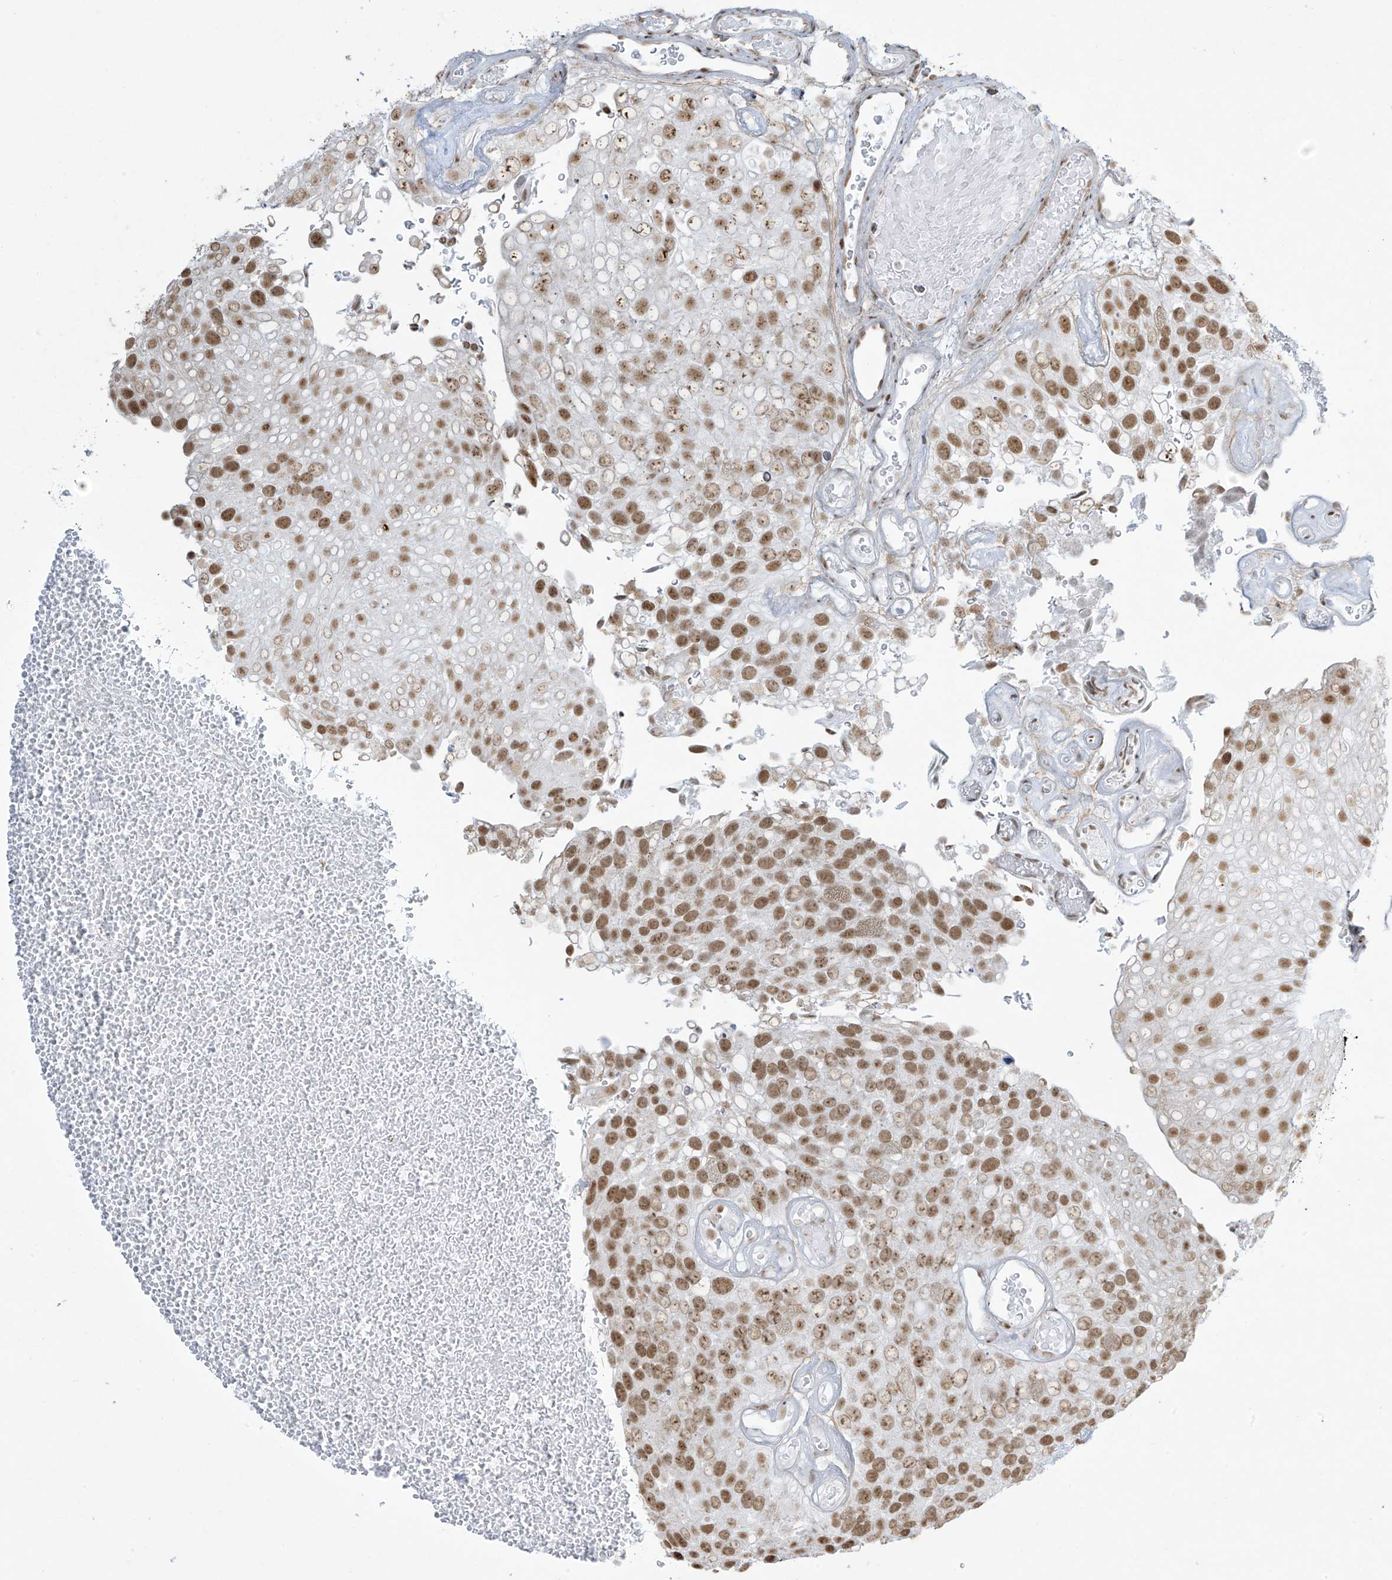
{"staining": {"intensity": "moderate", "quantity": ">75%", "location": "nuclear"}, "tissue": "urothelial cancer", "cell_type": "Tumor cells", "image_type": "cancer", "snomed": [{"axis": "morphology", "description": "Urothelial carcinoma, Low grade"}, {"axis": "topography", "description": "Urinary bladder"}], "caption": "High-power microscopy captured an immunohistochemistry micrograph of urothelial cancer, revealing moderate nuclear staining in approximately >75% of tumor cells. The staining was performed using DAB (3,3'-diaminobenzidine), with brown indicating positive protein expression. Nuclei are stained blue with hematoxylin.", "gene": "MS4A6A", "patient": {"sex": "male", "age": 78}}